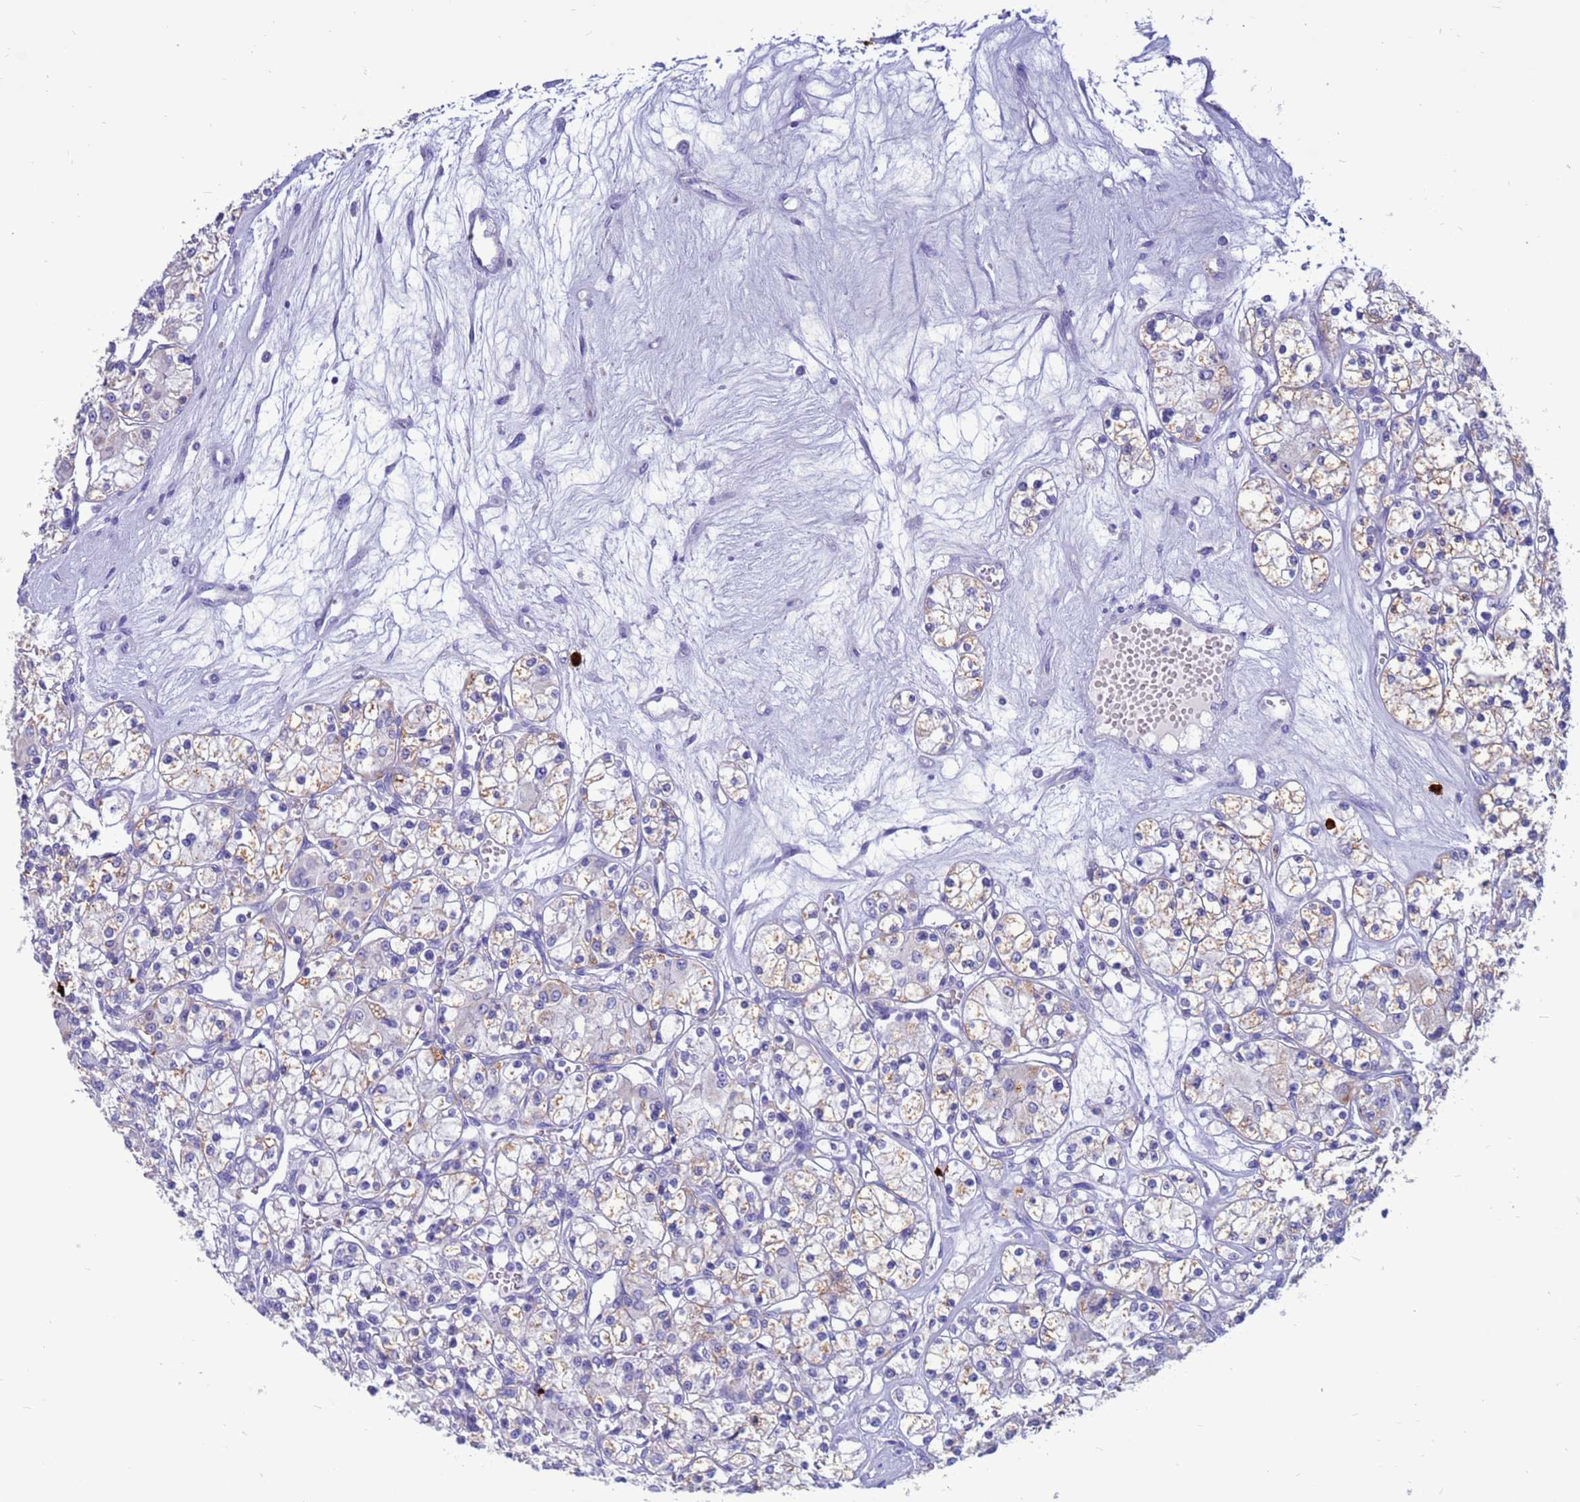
{"staining": {"intensity": "weak", "quantity": "25%-75%", "location": "cytoplasmic/membranous"}, "tissue": "renal cancer", "cell_type": "Tumor cells", "image_type": "cancer", "snomed": [{"axis": "morphology", "description": "Adenocarcinoma, NOS"}, {"axis": "topography", "description": "Kidney"}], "caption": "Human adenocarcinoma (renal) stained with a protein marker displays weak staining in tumor cells.", "gene": "PDE10A", "patient": {"sex": "female", "age": 59}}